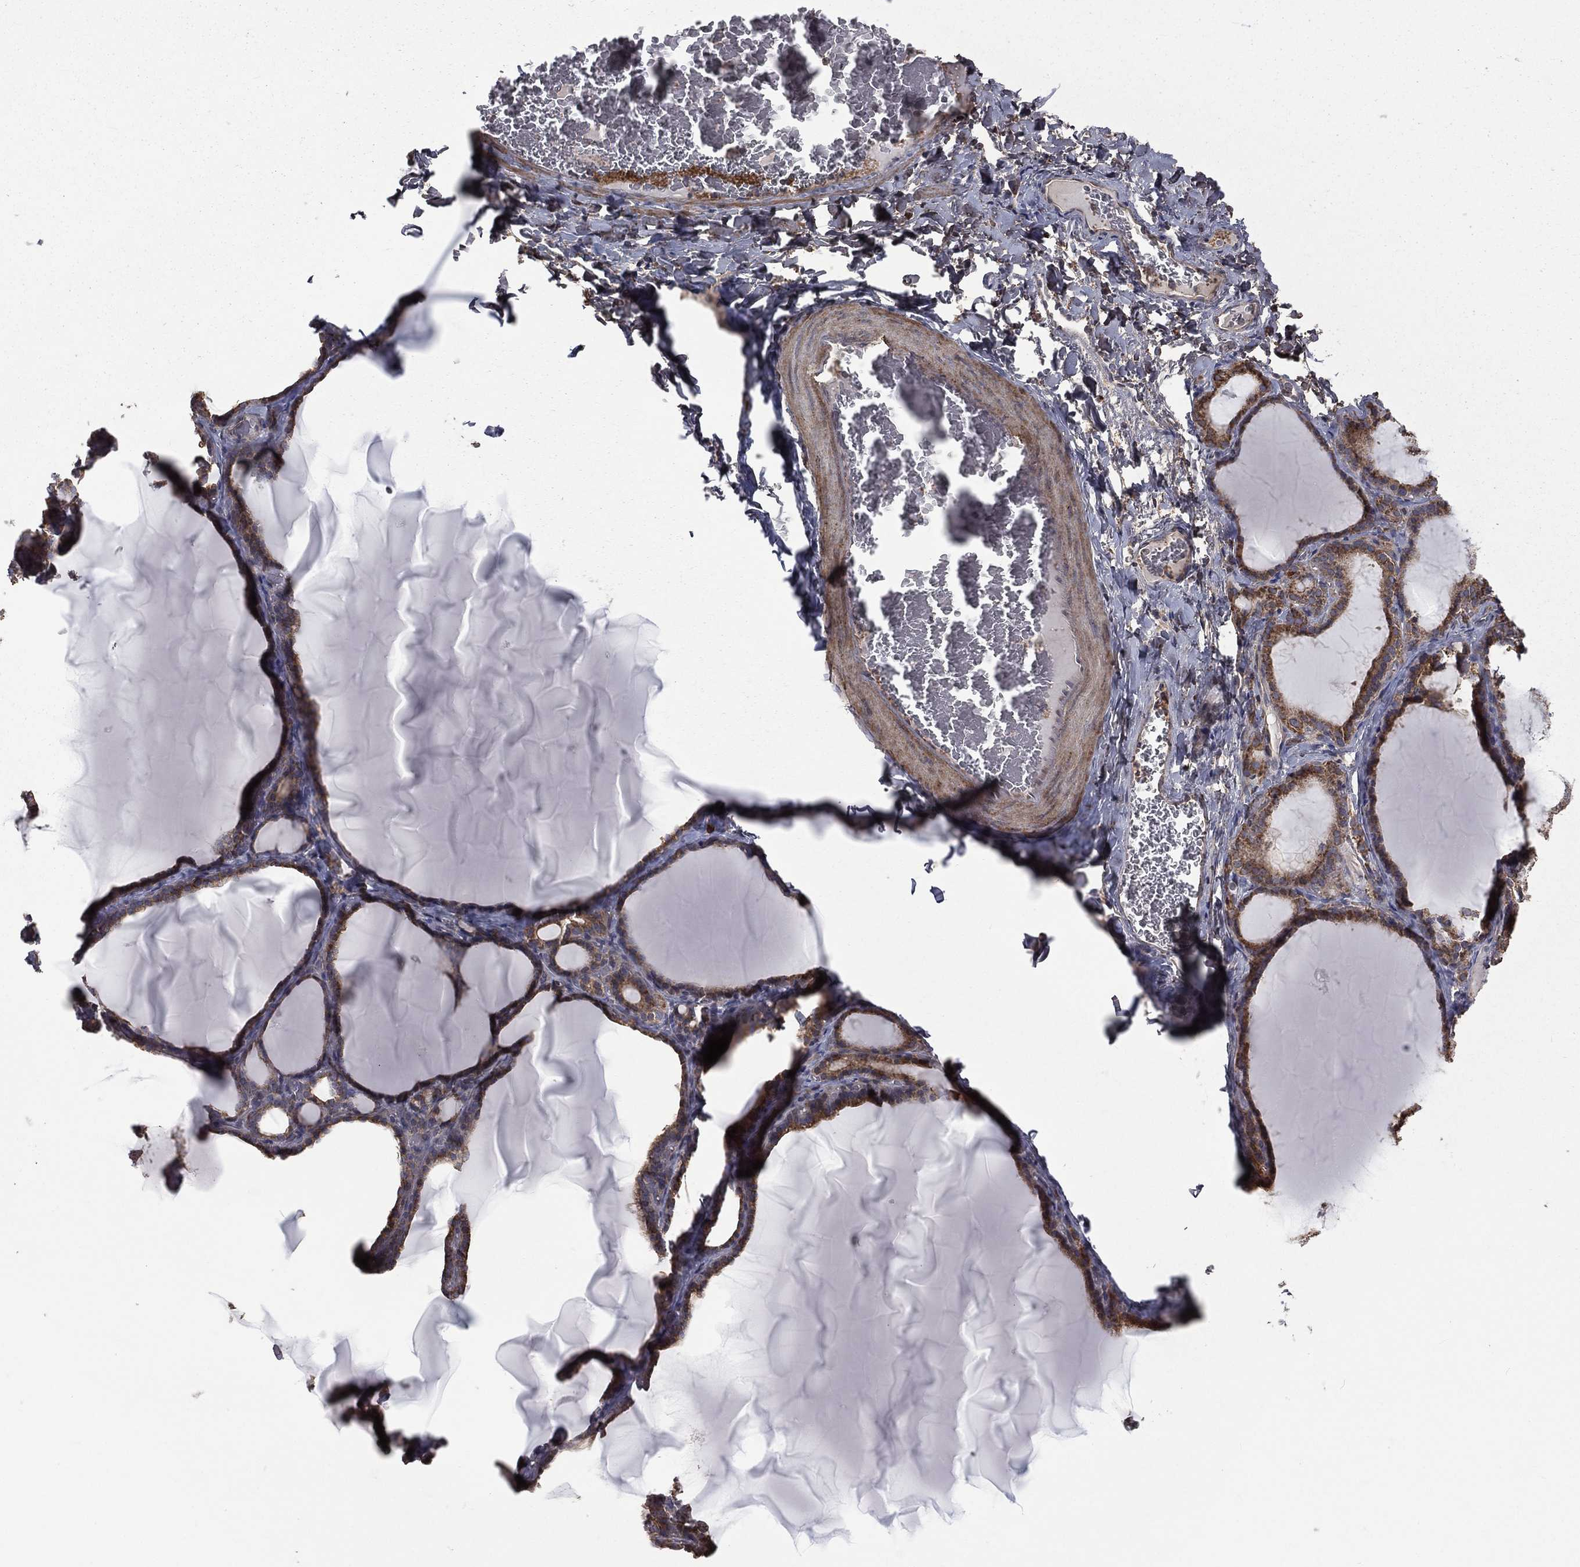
{"staining": {"intensity": "moderate", "quantity": "25%-75%", "location": "cytoplasmic/membranous"}, "tissue": "thyroid gland", "cell_type": "Glandular cells", "image_type": "normal", "snomed": [{"axis": "morphology", "description": "Normal tissue, NOS"}, {"axis": "morphology", "description": "Hyperplasia, NOS"}, {"axis": "topography", "description": "Thyroid gland"}], "caption": "Immunohistochemistry (IHC) micrograph of benign thyroid gland: human thyroid gland stained using immunohistochemistry (IHC) displays medium levels of moderate protein expression localized specifically in the cytoplasmic/membranous of glandular cells, appearing as a cytoplasmic/membranous brown color.", "gene": "OLFML1", "patient": {"sex": "female", "age": 27}}